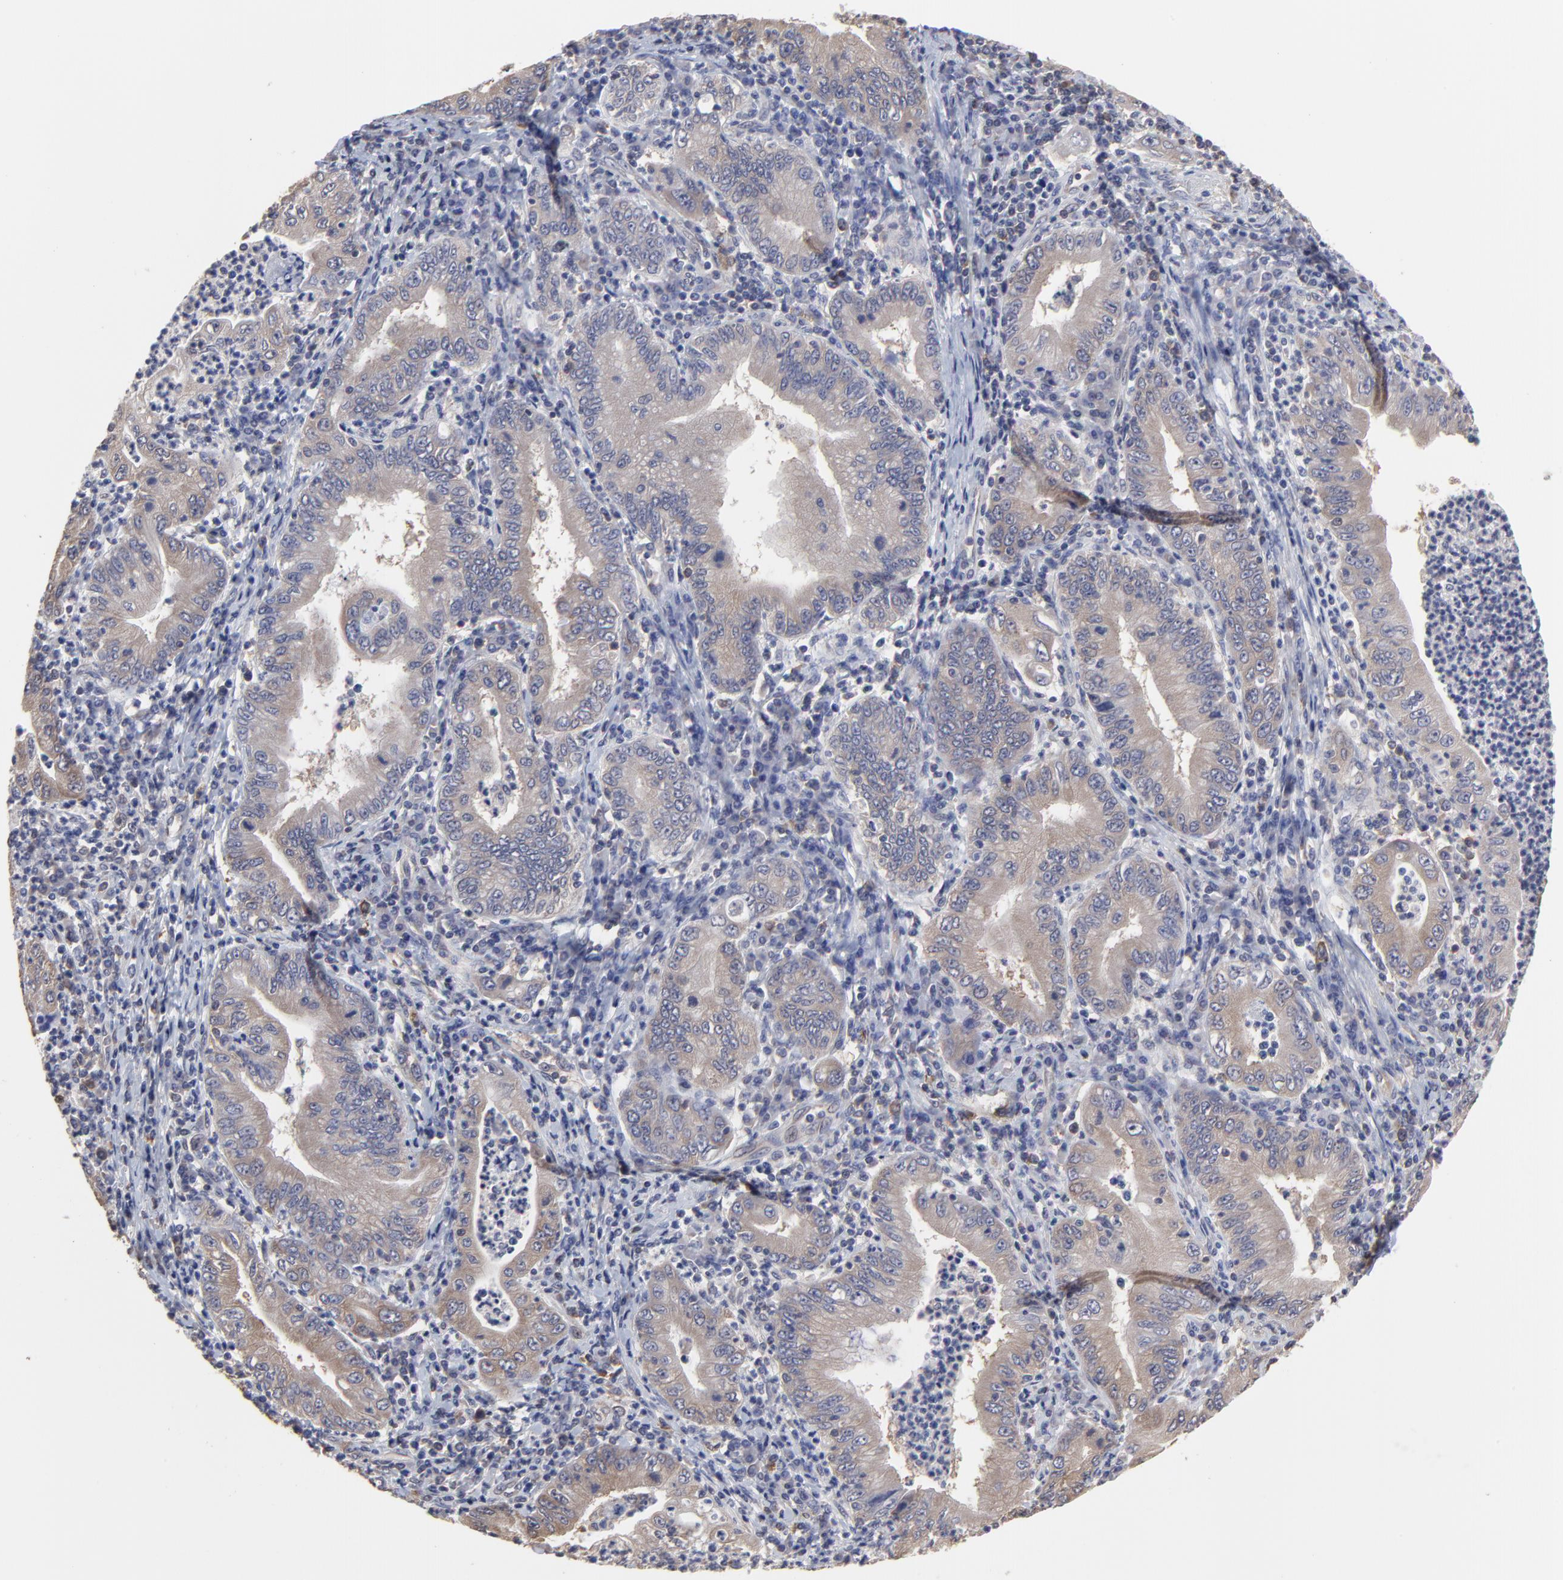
{"staining": {"intensity": "weak", "quantity": ">75%", "location": "cytoplasmic/membranous"}, "tissue": "stomach cancer", "cell_type": "Tumor cells", "image_type": "cancer", "snomed": [{"axis": "morphology", "description": "Normal tissue, NOS"}, {"axis": "morphology", "description": "Adenocarcinoma, NOS"}, {"axis": "topography", "description": "Esophagus"}, {"axis": "topography", "description": "Stomach, upper"}, {"axis": "topography", "description": "Peripheral nerve tissue"}], "caption": "Immunohistochemistry (IHC) of human adenocarcinoma (stomach) displays low levels of weak cytoplasmic/membranous positivity in approximately >75% of tumor cells. The protein of interest is shown in brown color, while the nuclei are stained blue.", "gene": "CCT2", "patient": {"sex": "male", "age": 62}}